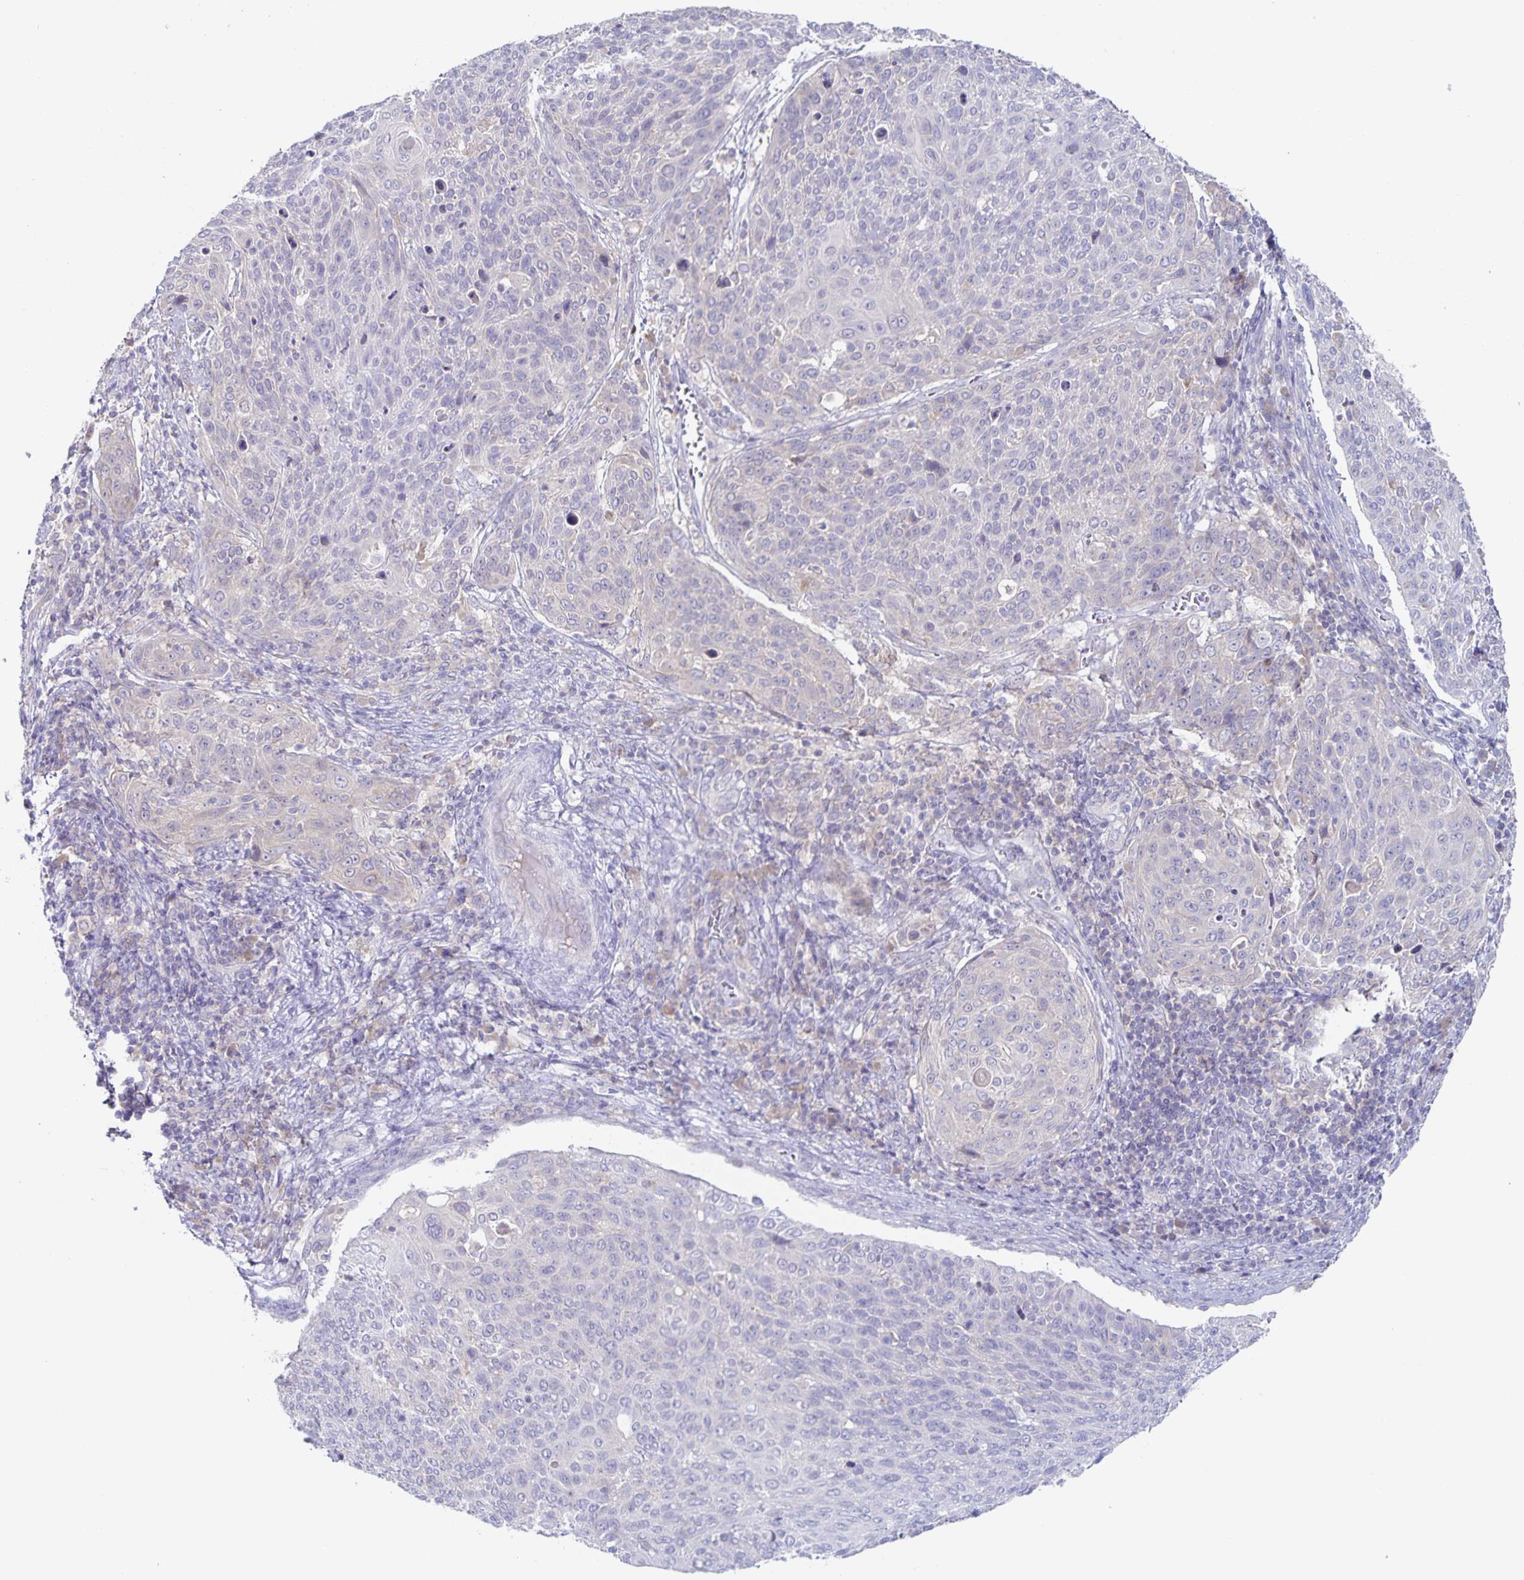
{"staining": {"intensity": "negative", "quantity": "none", "location": "none"}, "tissue": "cervical cancer", "cell_type": "Tumor cells", "image_type": "cancer", "snomed": [{"axis": "morphology", "description": "Squamous cell carcinoma, NOS"}, {"axis": "topography", "description": "Cervix"}], "caption": "This is an immunohistochemistry (IHC) photomicrograph of human cervical cancer. There is no expression in tumor cells.", "gene": "RPL36A", "patient": {"sex": "female", "age": 31}}